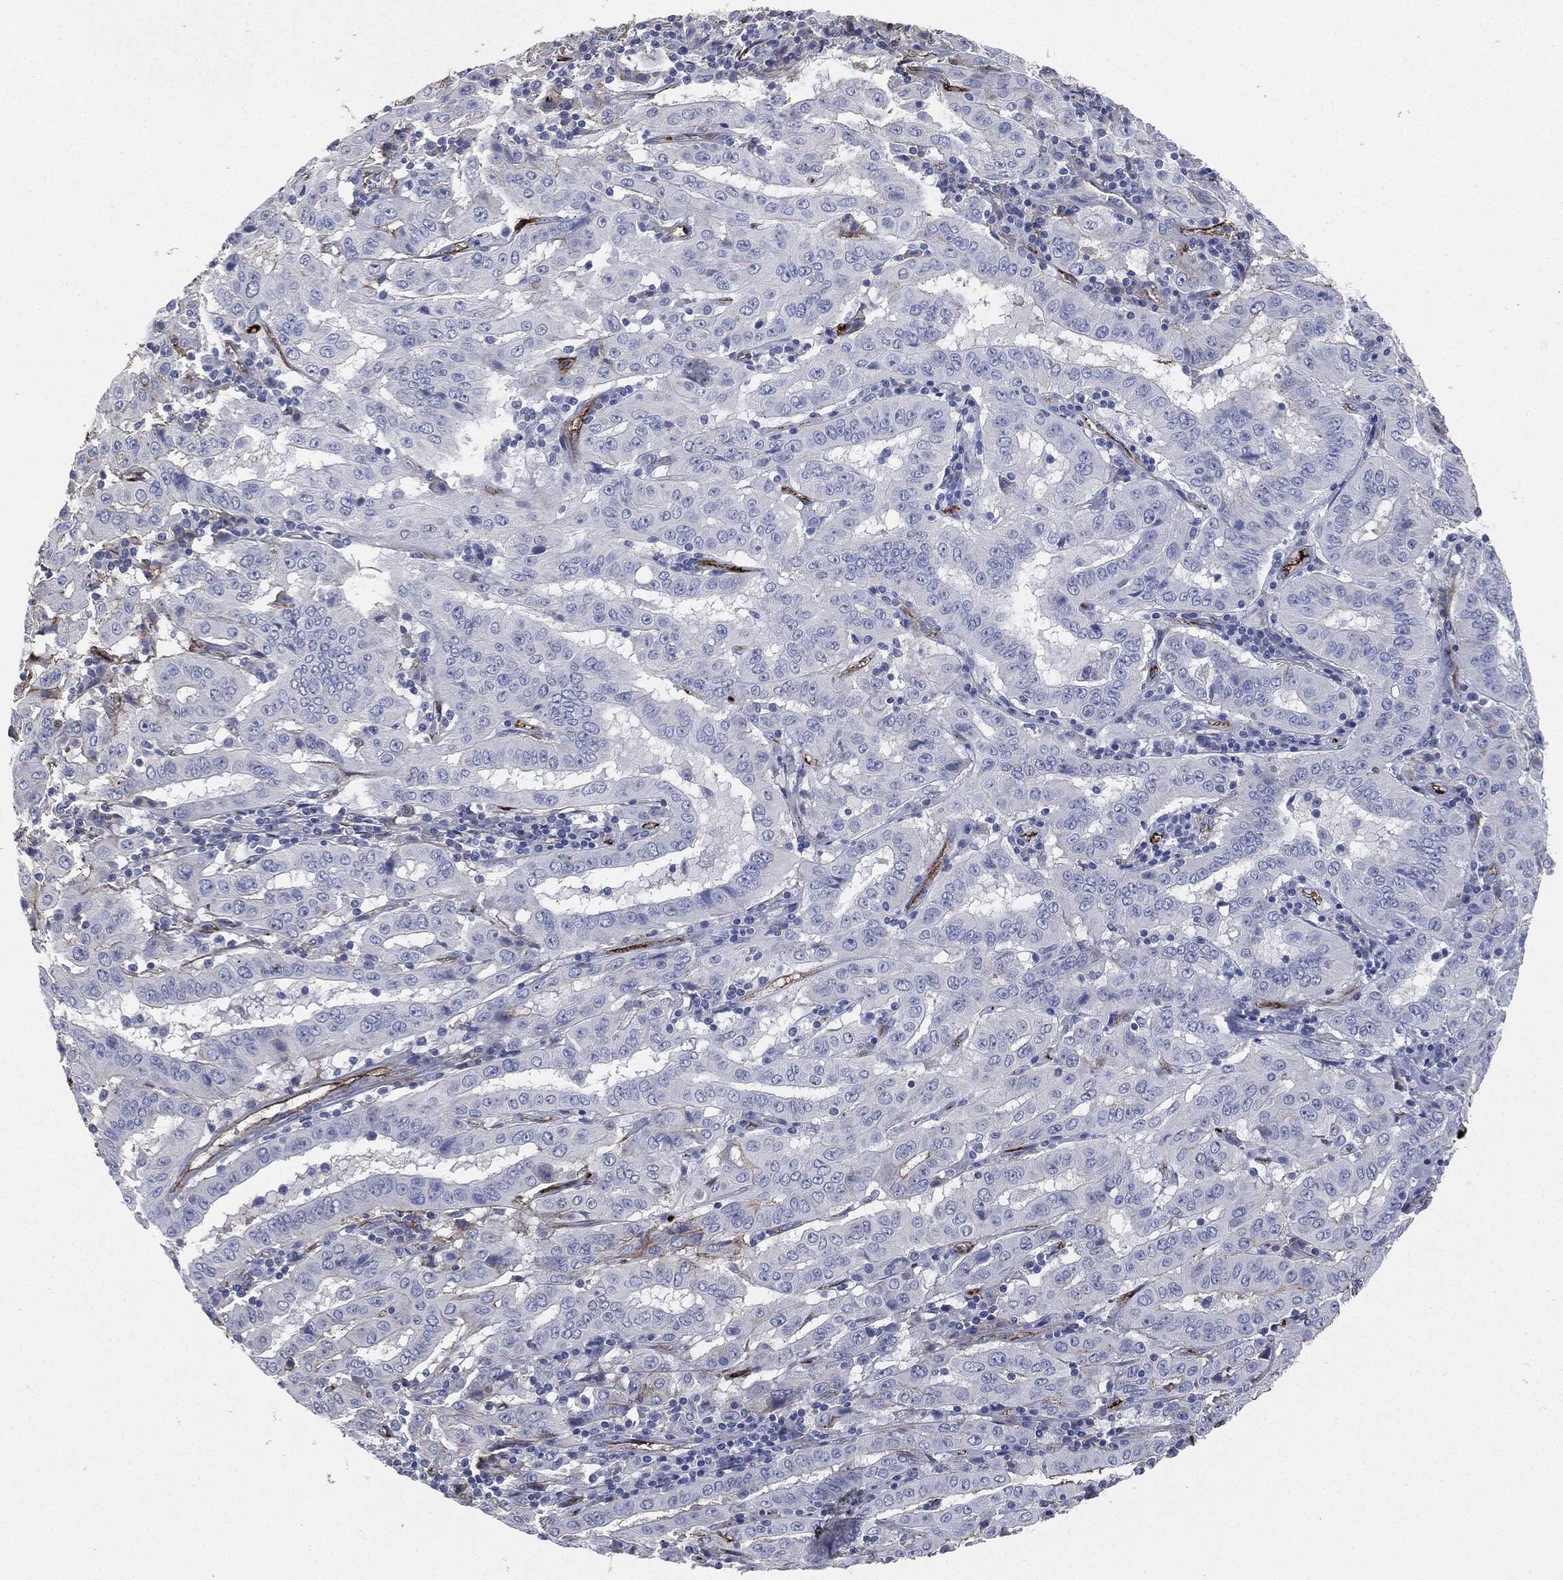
{"staining": {"intensity": "negative", "quantity": "none", "location": "none"}, "tissue": "pancreatic cancer", "cell_type": "Tumor cells", "image_type": "cancer", "snomed": [{"axis": "morphology", "description": "Adenocarcinoma, NOS"}, {"axis": "topography", "description": "Pancreas"}], "caption": "Pancreatic cancer stained for a protein using immunohistochemistry displays no positivity tumor cells.", "gene": "APOB", "patient": {"sex": "male", "age": 63}}